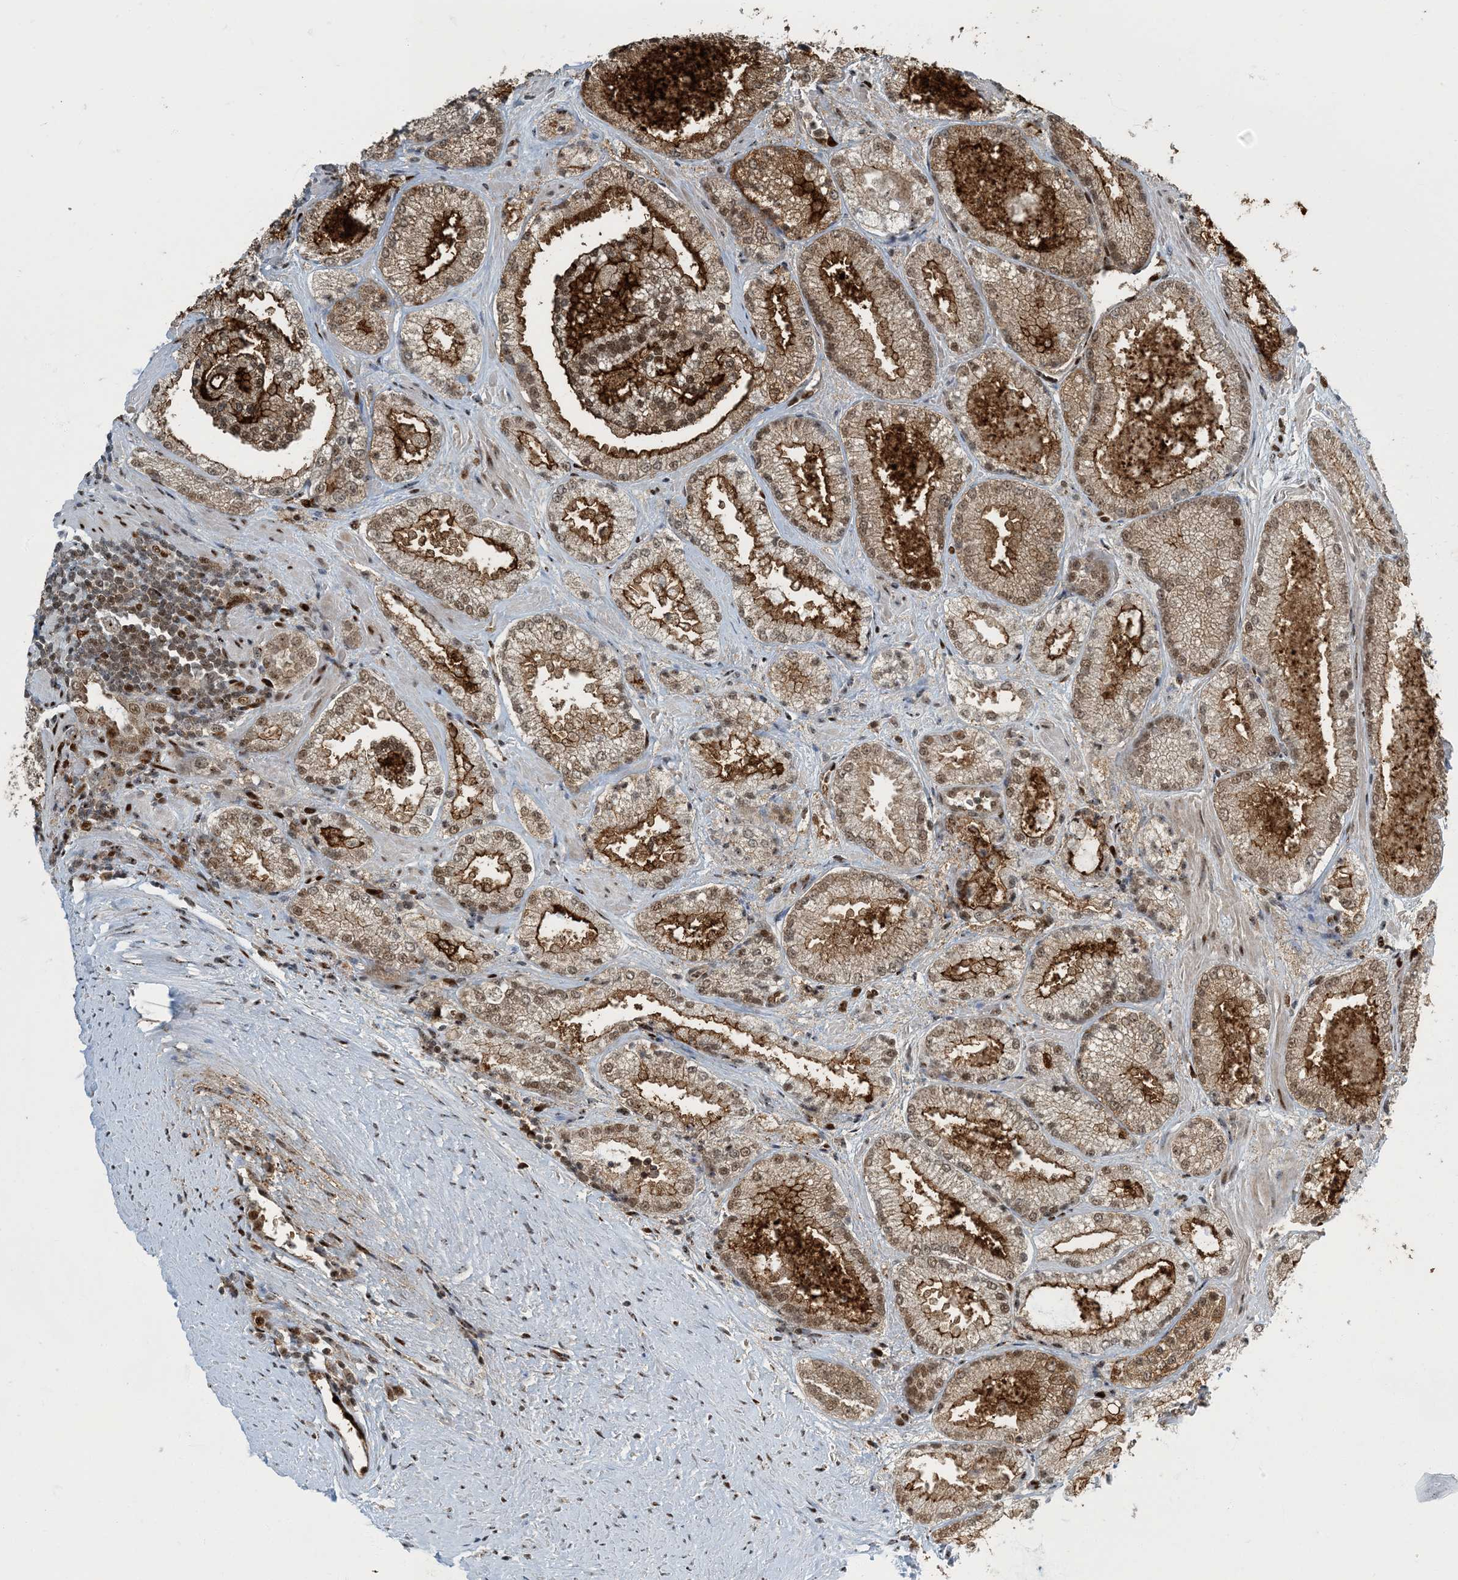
{"staining": {"intensity": "moderate", "quantity": ">75%", "location": "cytoplasmic/membranous,nuclear"}, "tissue": "prostate cancer", "cell_type": "Tumor cells", "image_type": "cancer", "snomed": [{"axis": "morphology", "description": "Adenocarcinoma, High grade"}, {"axis": "topography", "description": "Prostate"}], "caption": "Brown immunohistochemical staining in prostate cancer demonstrates moderate cytoplasmic/membranous and nuclear expression in approximately >75% of tumor cells. (Stains: DAB in brown, nuclei in blue, Microscopy: brightfield microscopy at high magnification).", "gene": "MBD1", "patient": {"sex": "male", "age": 73}}